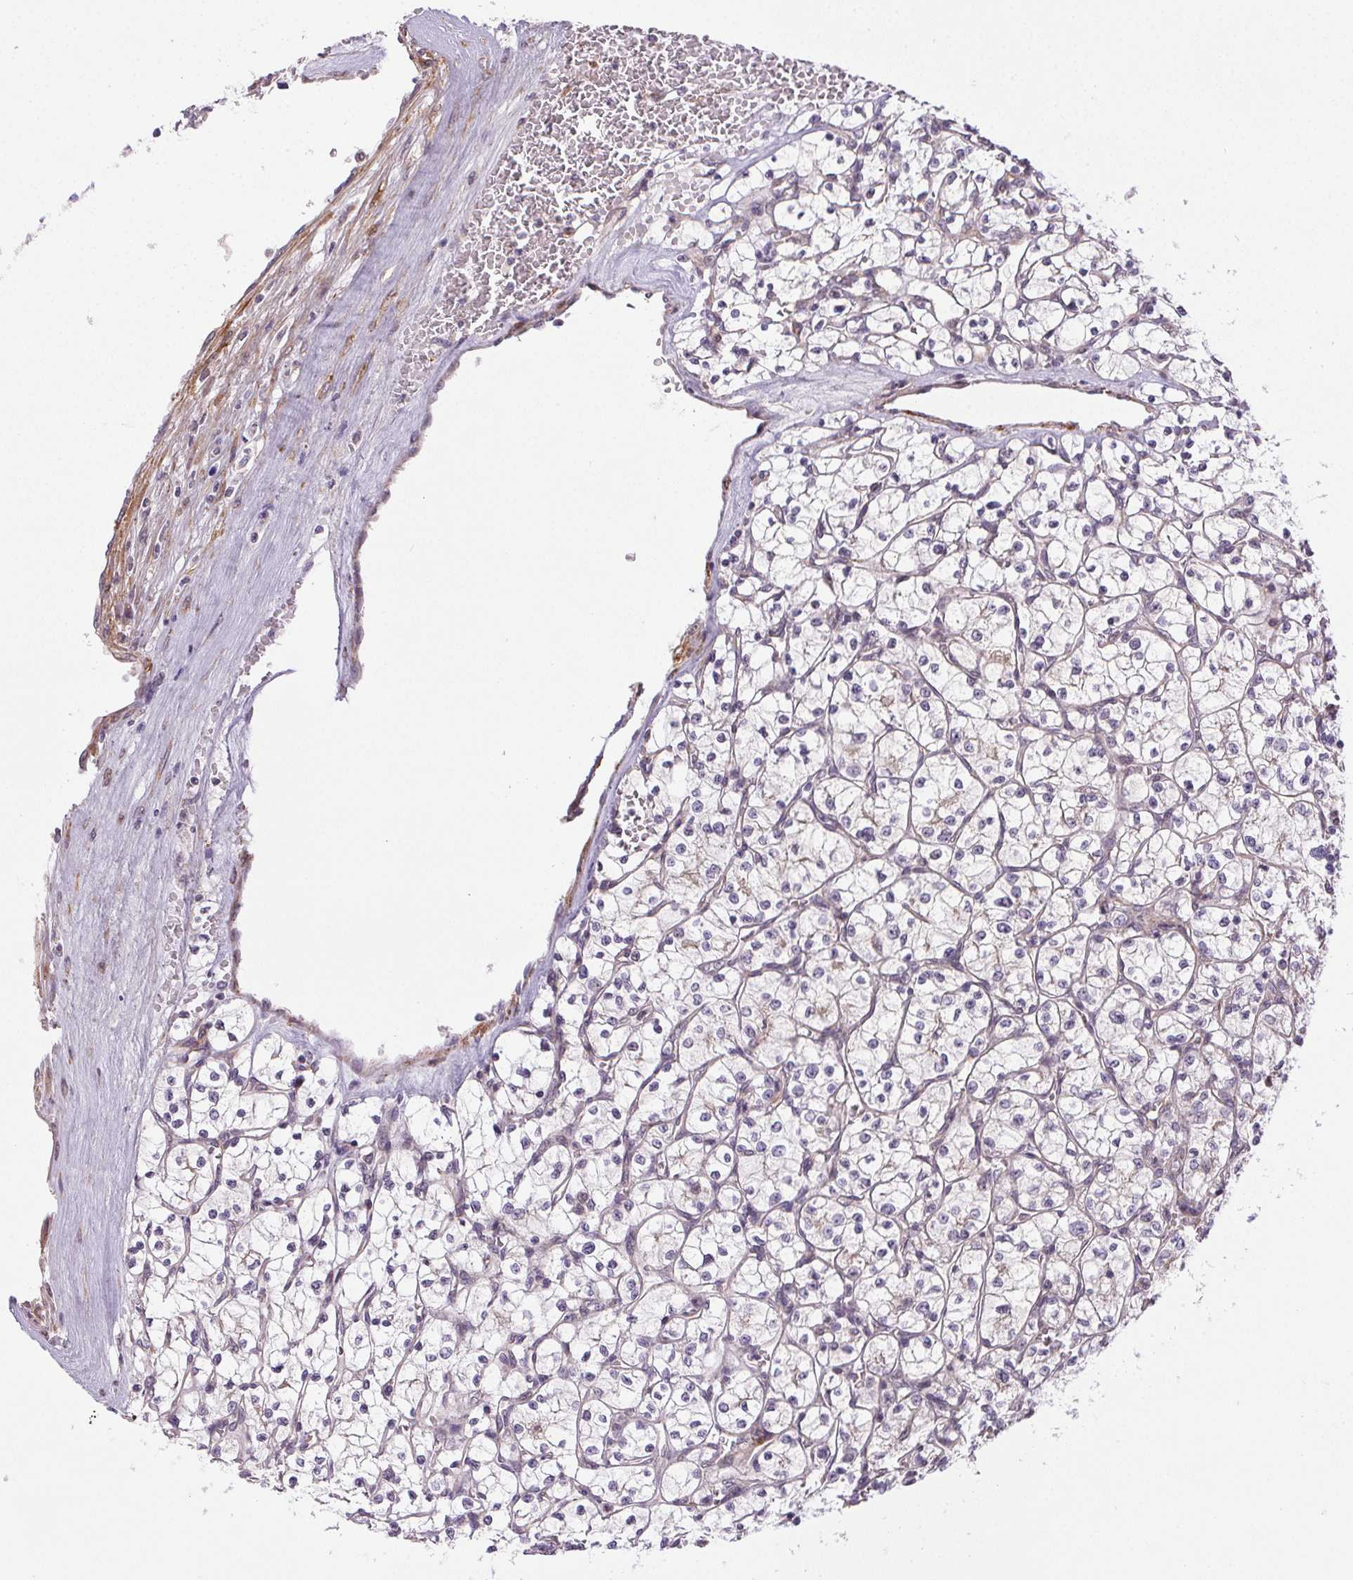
{"staining": {"intensity": "negative", "quantity": "none", "location": "none"}, "tissue": "renal cancer", "cell_type": "Tumor cells", "image_type": "cancer", "snomed": [{"axis": "morphology", "description": "Adenocarcinoma, NOS"}, {"axis": "topography", "description": "Kidney"}], "caption": "DAB immunohistochemical staining of renal cancer demonstrates no significant expression in tumor cells.", "gene": "CFAP92", "patient": {"sex": "female", "age": 64}}